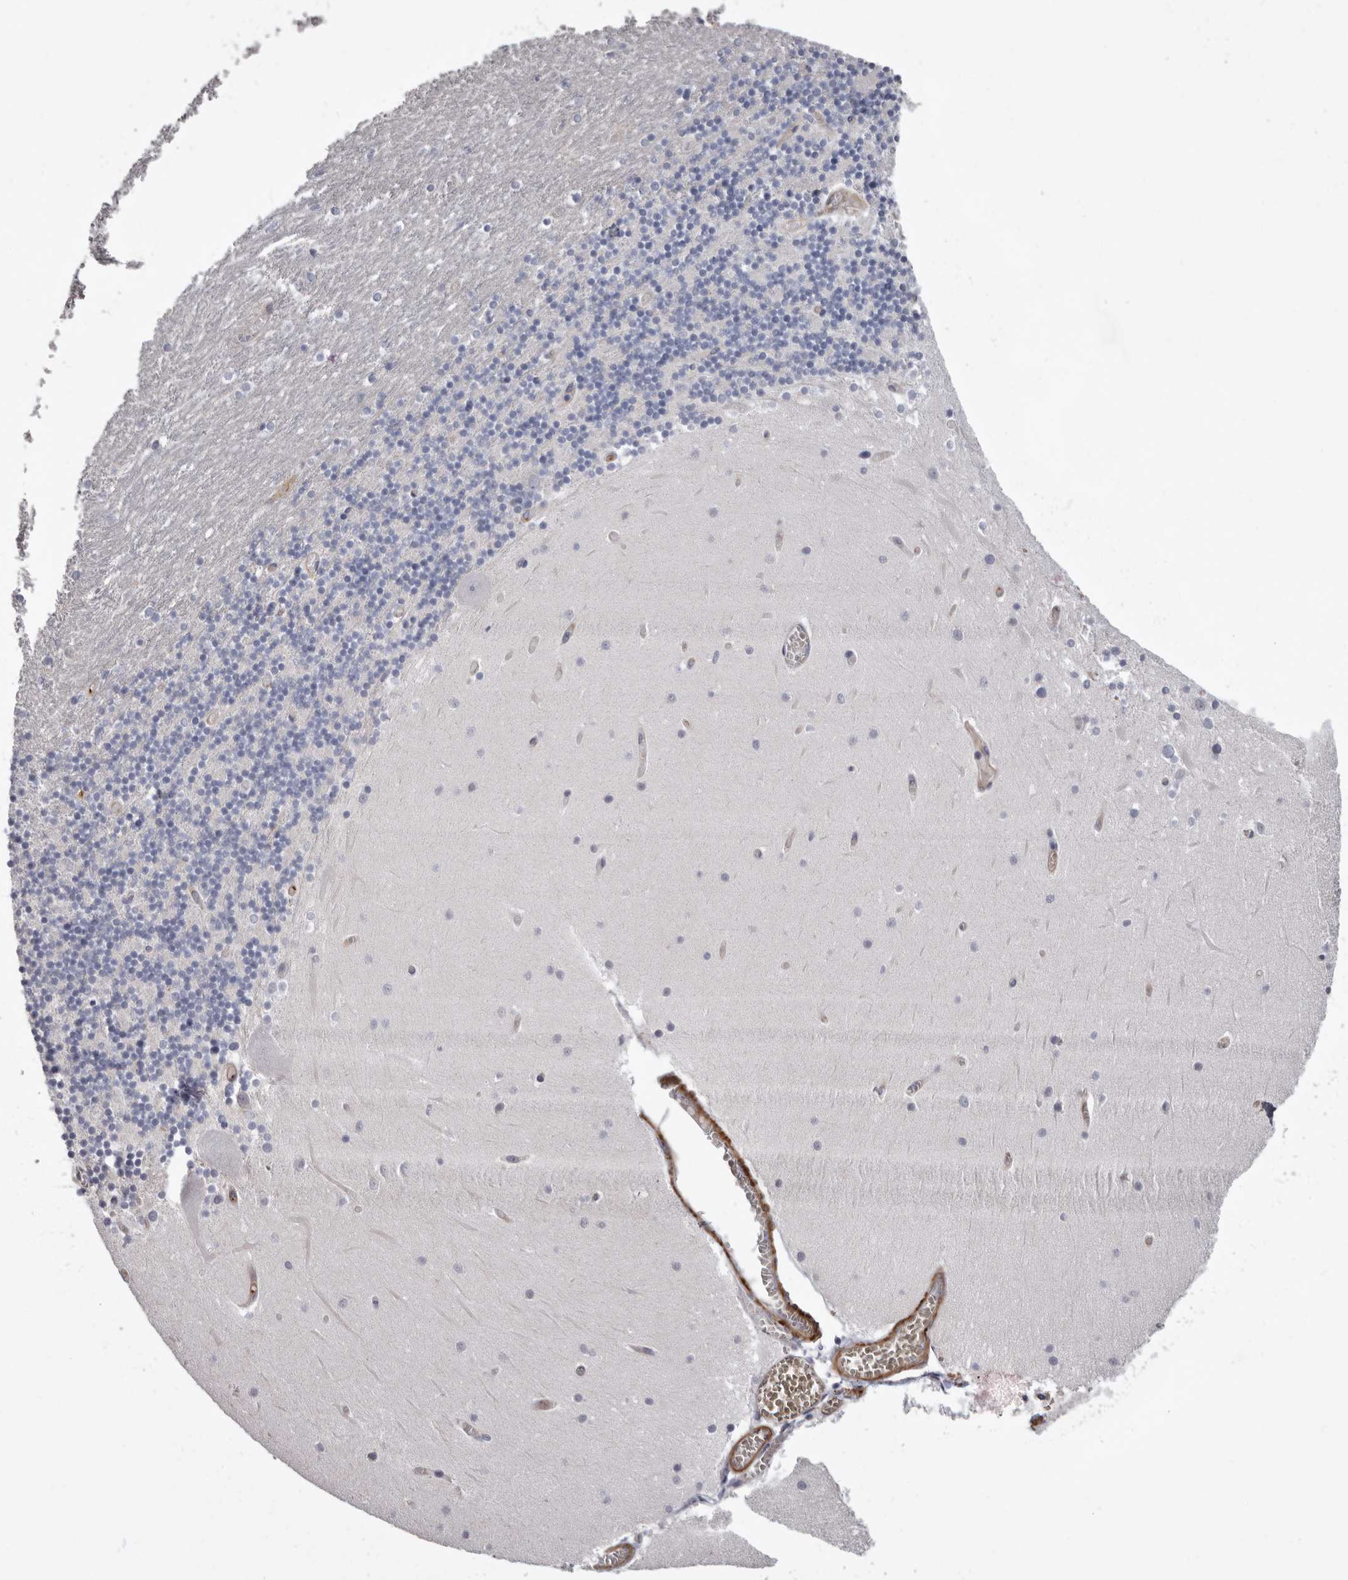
{"staining": {"intensity": "negative", "quantity": "none", "location": "none"}, "tissue": "cerebellum", "cell_type": "Cells in granular layer", "image_type": "normal", "snomed": [{"axis": "morphology", "description": "Normal tissue, NOS"}, {"axis": "topography", "description": "Cerebellum"}], "caption": "Immunohistochemistry (IHC) micrograph of normal cerebellum: cerebellum stained with DAB (3,3'-diaminobenzidine) exhibits no significant protein staining in cells in granular layer. The staining is performed using DAB (3,3'-diaminobenzidine) brown chromogen with nuclei counter-stained in using hematoxylin.", "gene": "ADGRL4", "patient": {"sex": "female", "age": 28}}